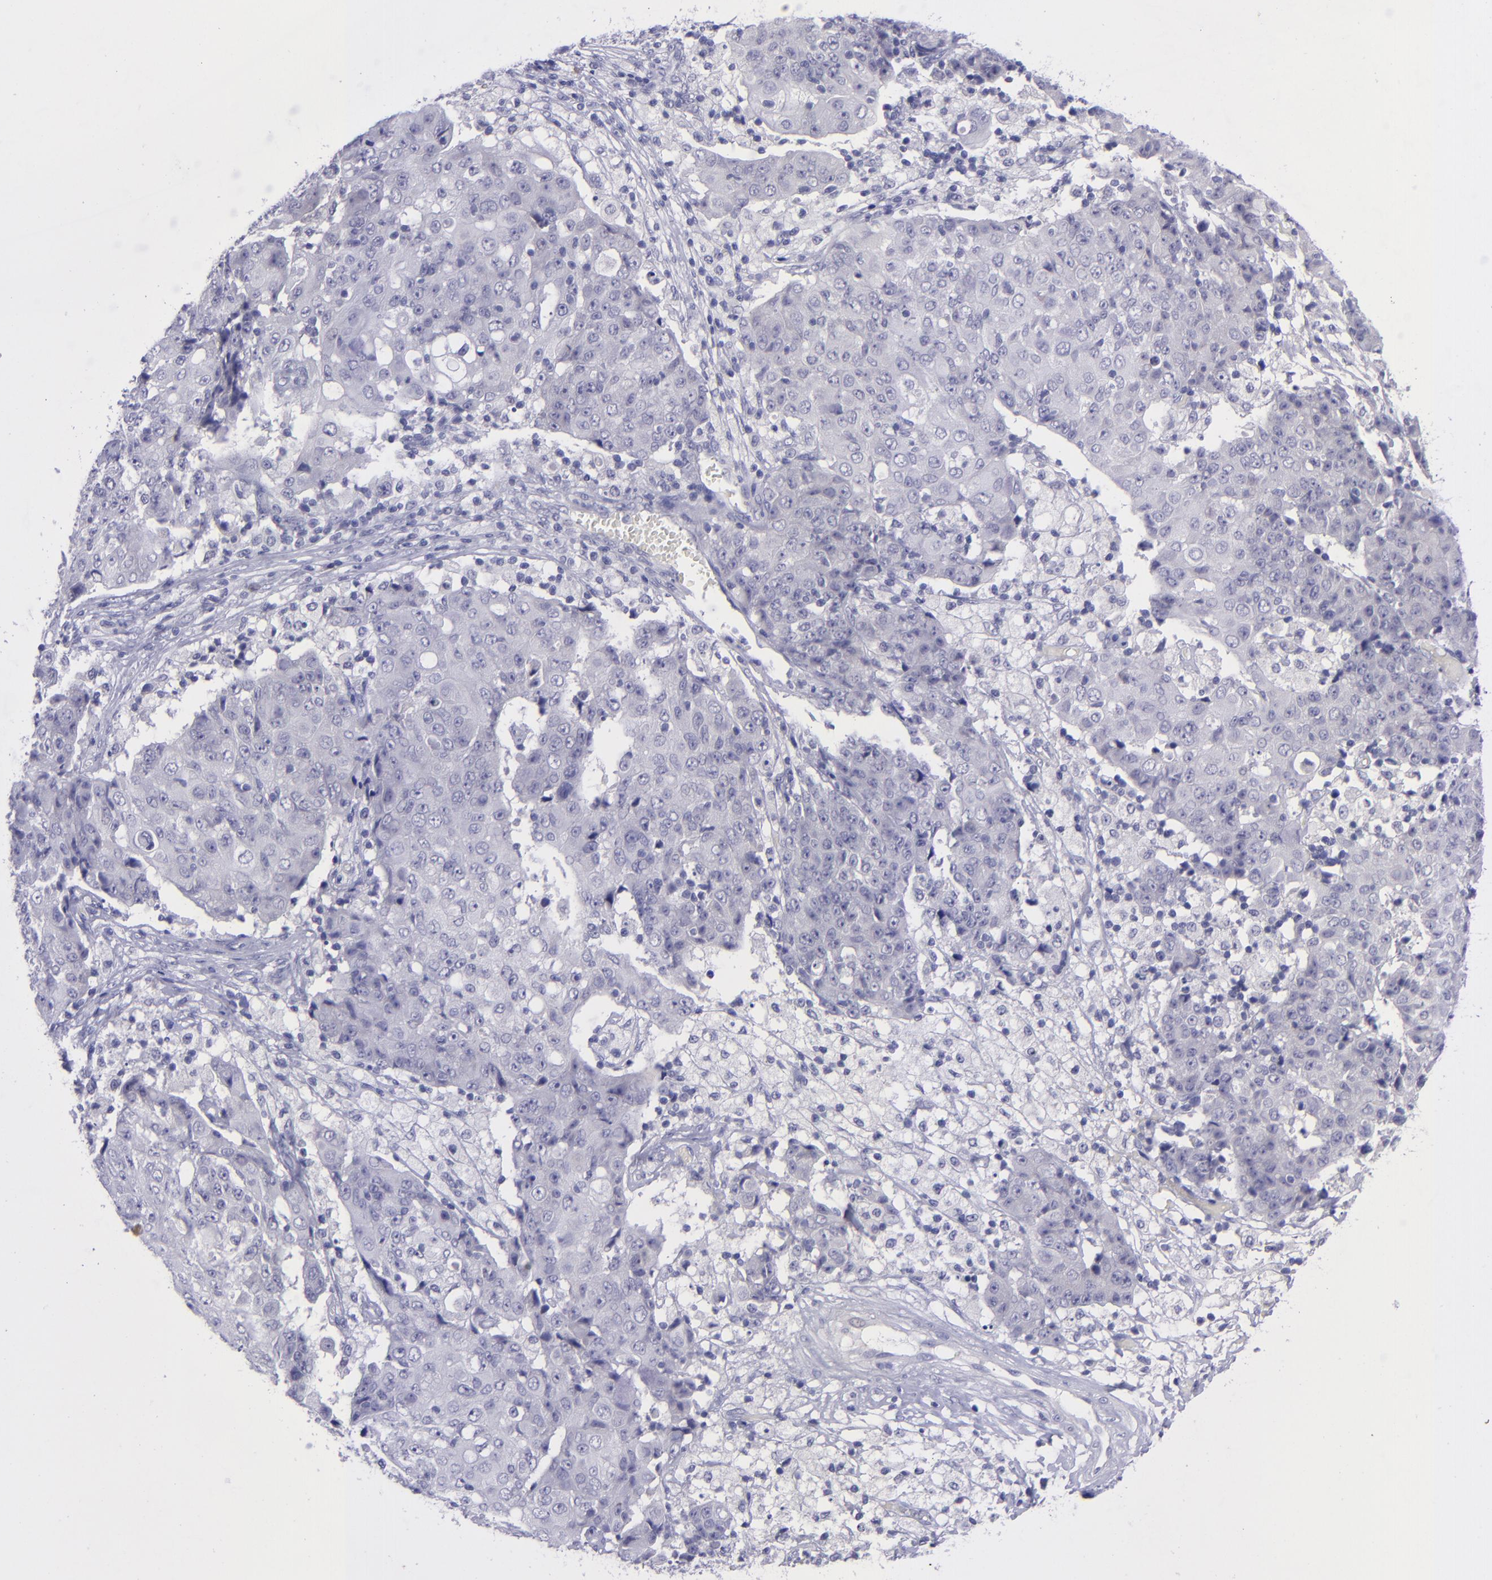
{"staining": {"intensity": "negative", "quantity": "none", "location": "none"}, "tissue": "ovarian cancer", "cell_type": "Tumor cells", "image_type": "cancer", "snomed": [{"axis": "morphology", "description": "Carcinoma, endometroid"}, {"axis": "topography", "description": "Ovary"}], "caption": "An IHC photomicrograph of endometroid carcinoma (ovarian) is shown. There is no staining in tumor cells of endometroid carcinoma (ovarian). (DAB immunohistochemistry (IHC) visualized using brightfield microscopy, high magnification).", "gene": "POU2F2", "patient": {"sex": "female", "age": 42}}